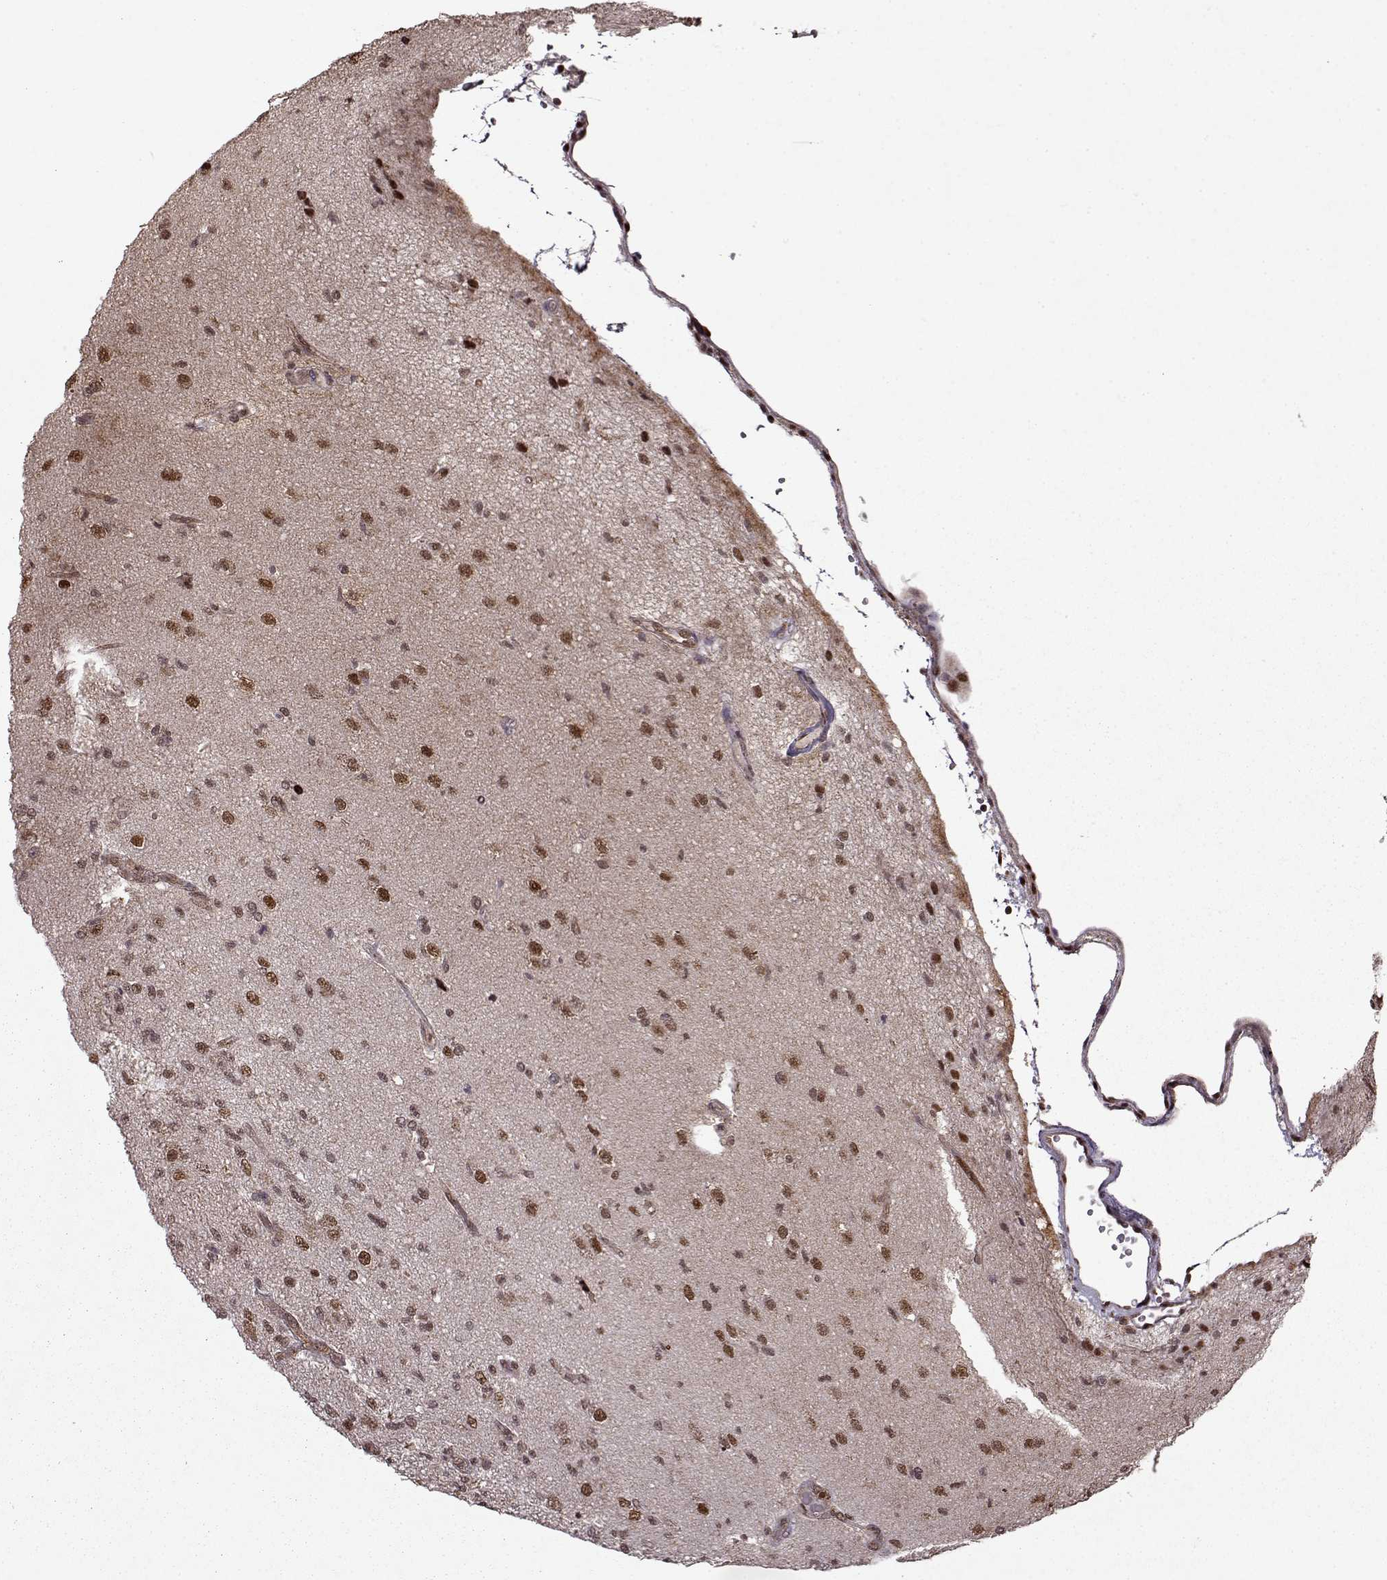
{"staining": {"intensity": "moderate", "quantity": "<25%", "location": "nuclear"}, "tissue": "glioma", "cell_type": "Tumor cells", "image_type": "cancer", "snomed": [{"axis": "morphology", "description": "Glioma, malignant, High grade"}, {"axis": "topography", "description": "Brain"}], "caption": "Glioma stained for a protein (brown) exhibits moderate nuclear positive expression in about <25% of tumor cells.", "gene": "PSMA7", "patient": {"sex": "male", "age": 56}}